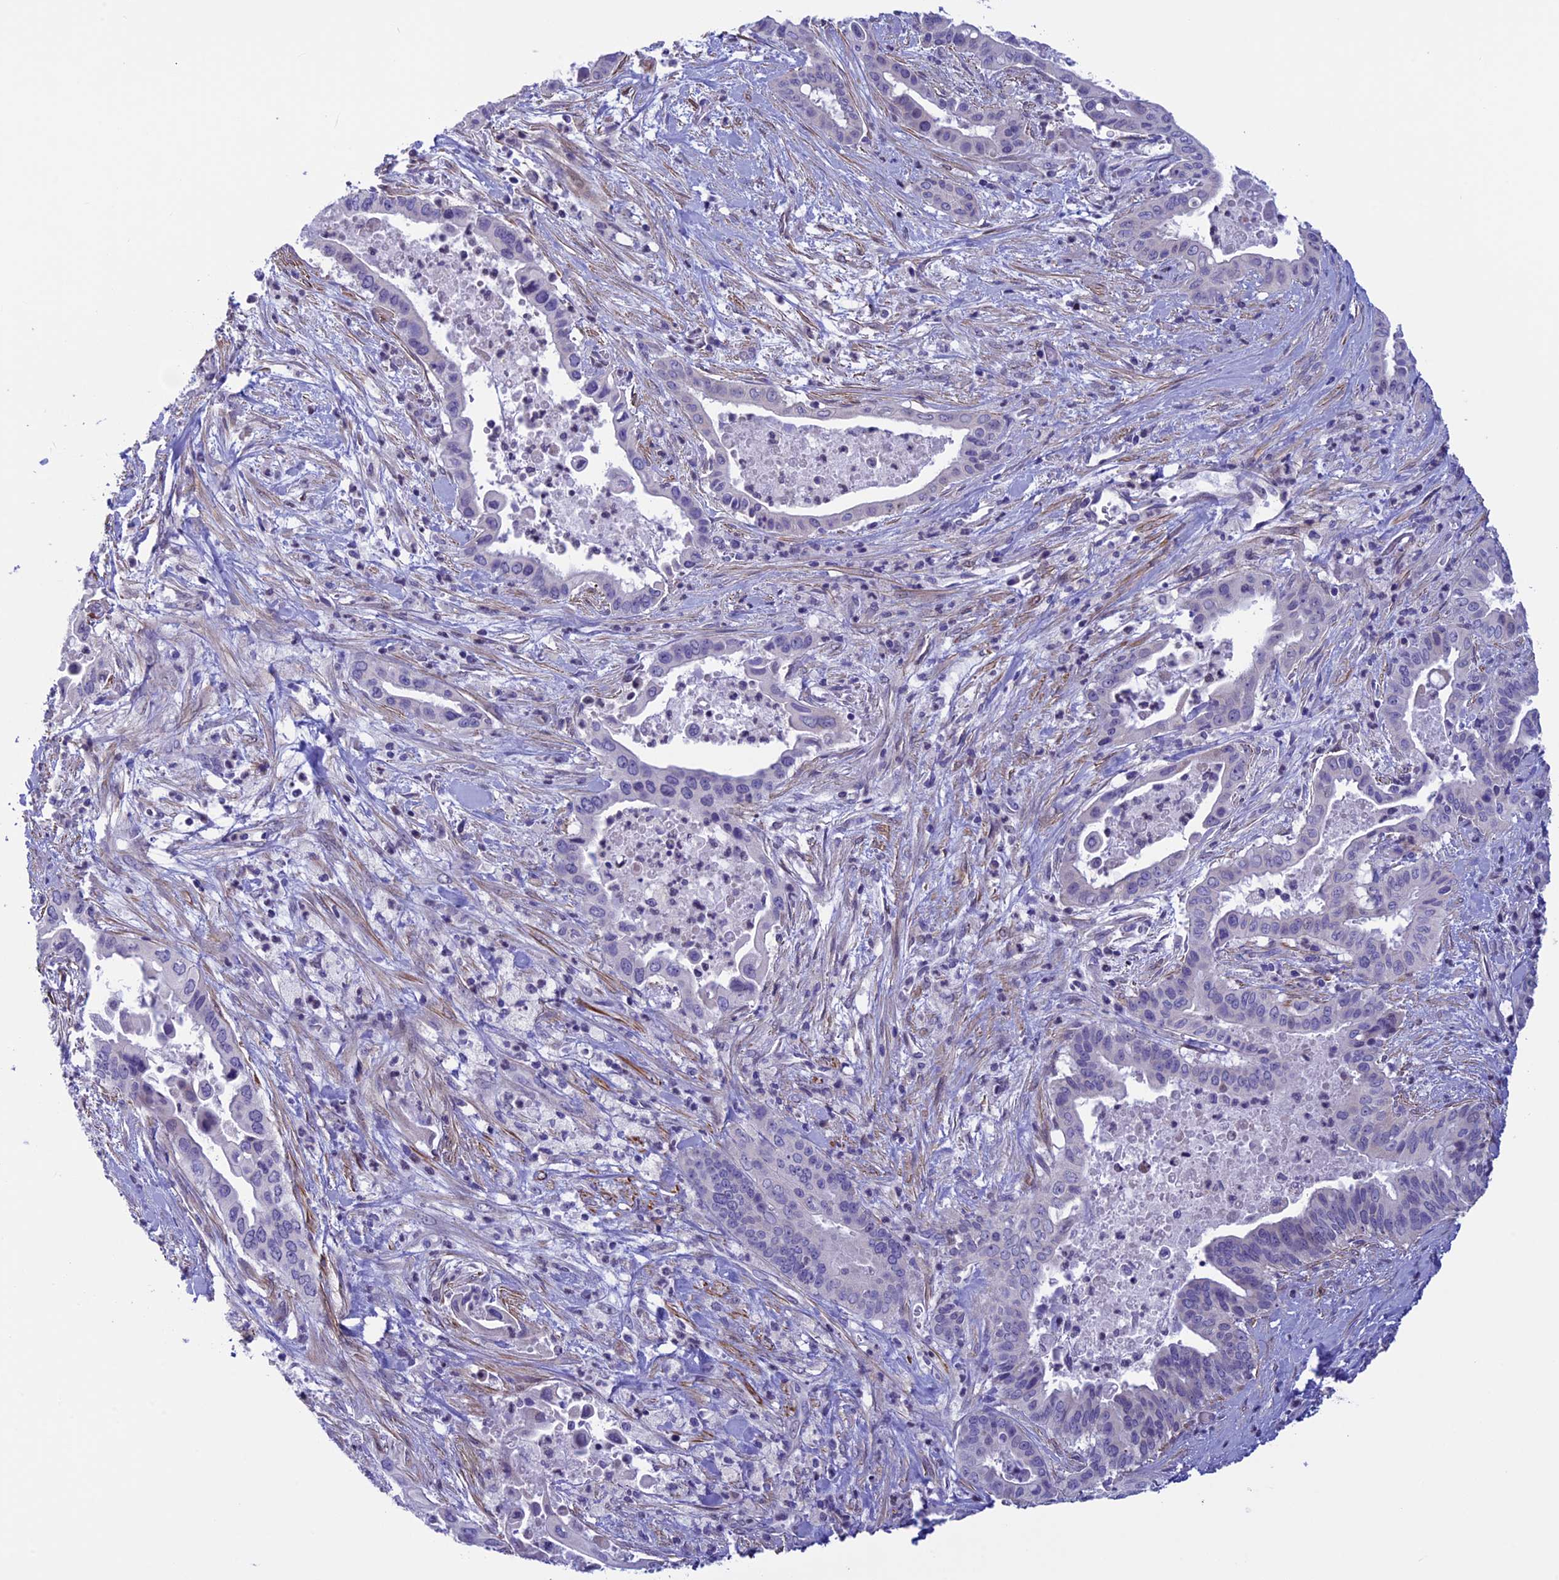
{"staining": {"intensity": "negative", "quantity": "none", "location": "none"}, "tissue": "pancreatic cancer", "cell_type": "Tumor cells", "image_type": "cancer", "snomed": [{"axis": "morphology", "description": "Adenocarcinoma, NOS"}, {"axis": "topography", "description": "Pancreas"}], "caption": "There is no significant positivity in tumor cells of pancreatic adenocarcinoma.", "gene": "IGSF6", "patient": {"sex": "female", "age": 77}}